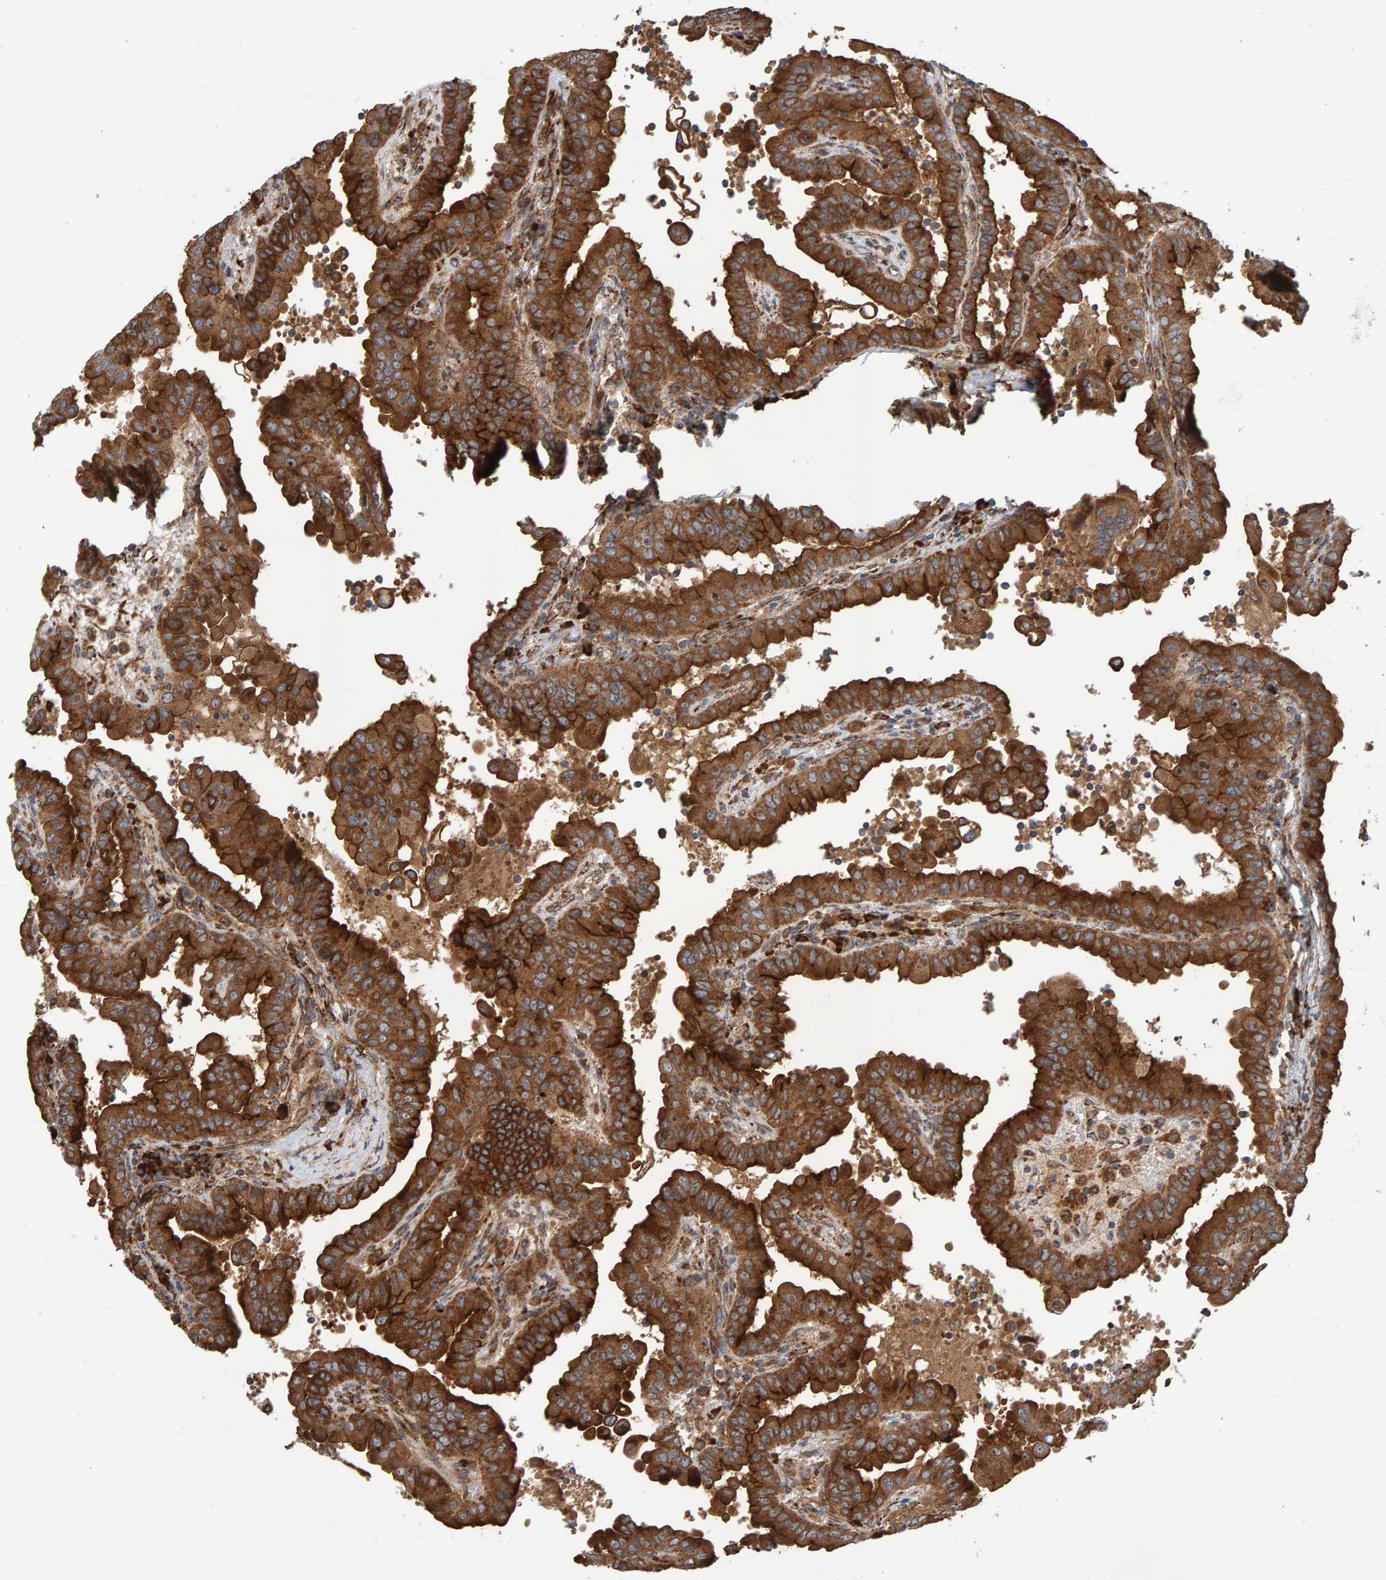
{"staining": {"intensity": "strong", "quantity": ">75%", "location": "cytoplasmic/membranous"}, "tissue": "thyroid cancer", "cell_type": "Tumor cells", "image_type": "cancer", "snomed": [{"axis": "morphology", "description": "Papillary adenocarcinoma, NOS"}, {"axis": "topography", "description": "Thyroid gland"}], "caption": "A high-resolution photomicrograph shows immunohistochemistry staining of thyroid cancer, which demonstrates strong cytoplasmic/membranous staining in about >75% of tumor cells.", "gene": "BAIAP2", "patient": {"sex": "male", "age": 33}}